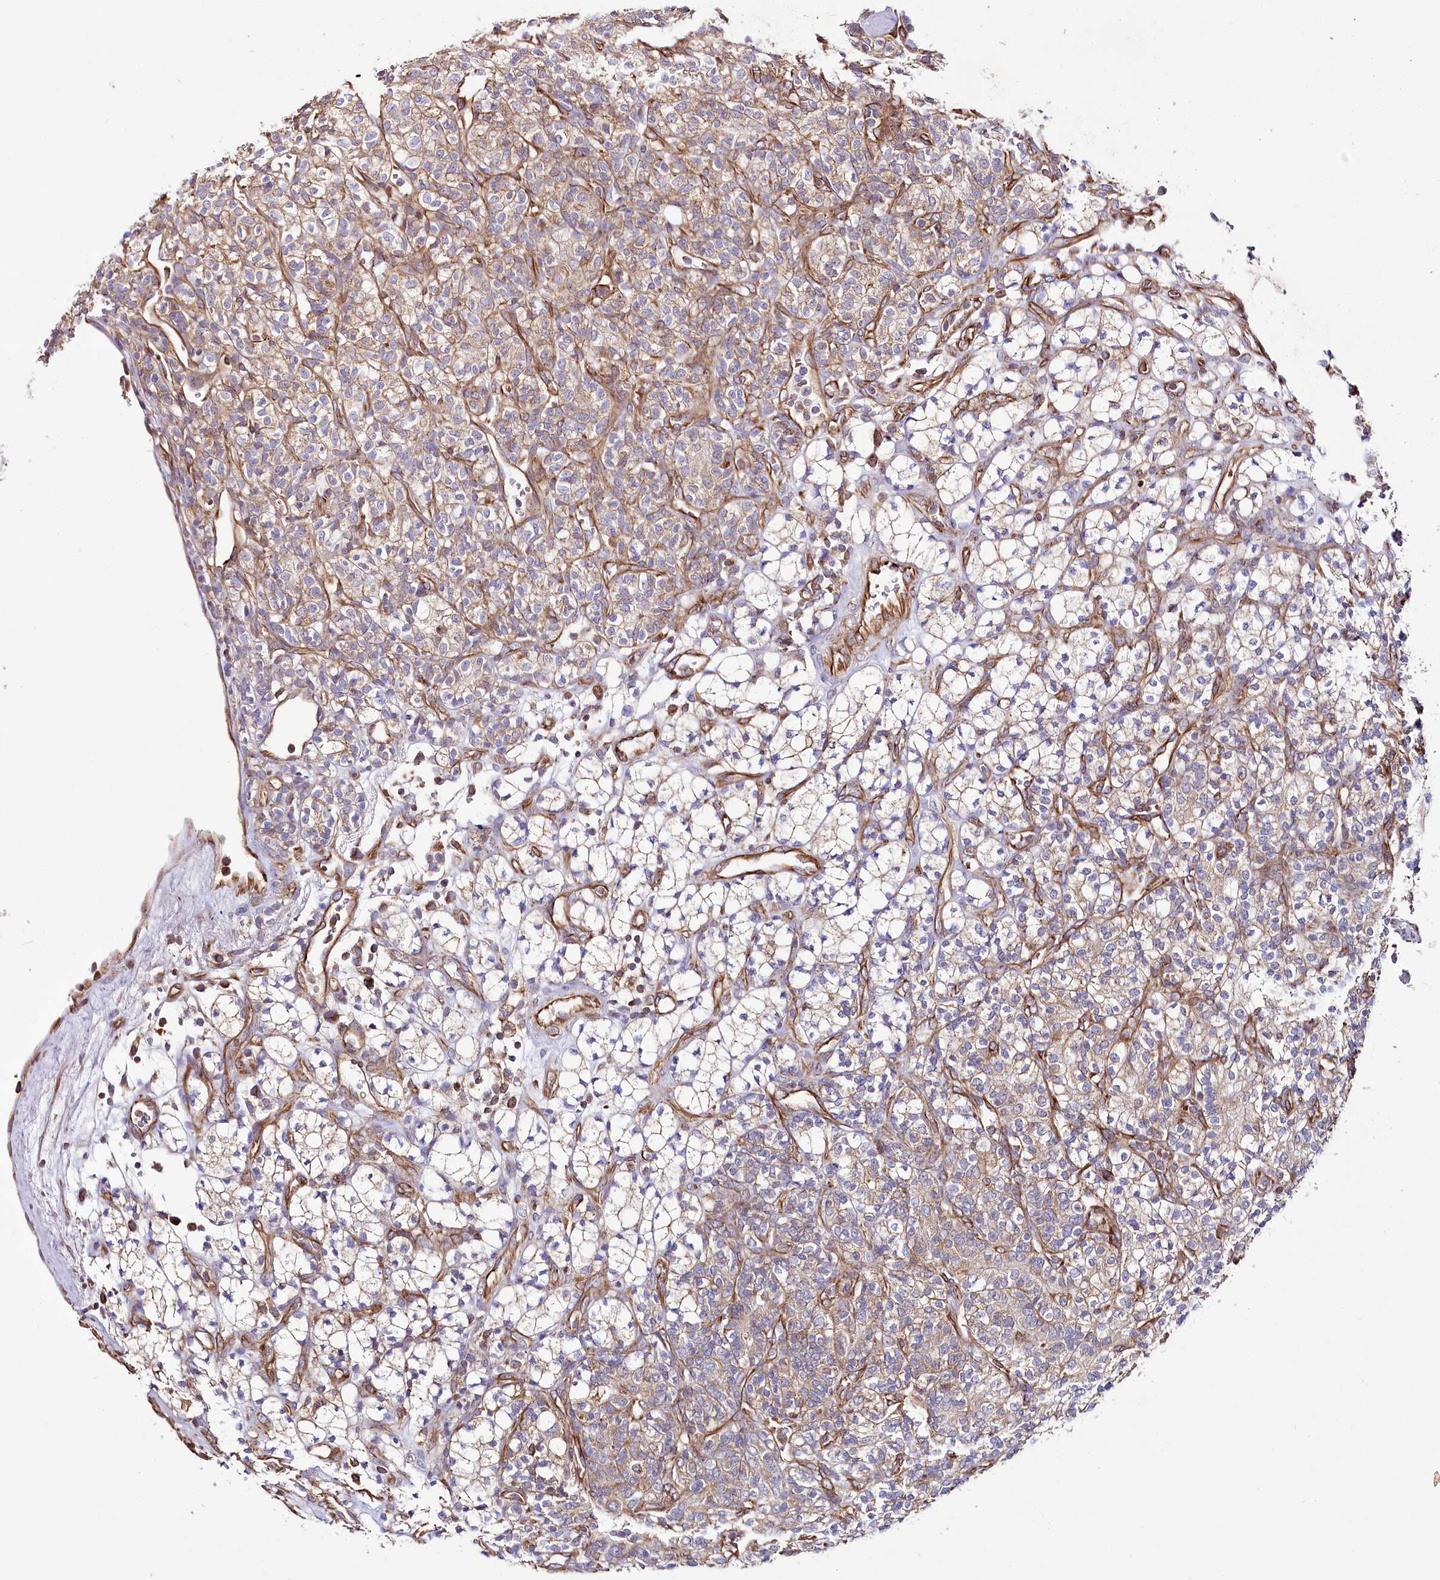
{"staining": {"intensity": "weak", "quantity": "25%-75%", "location": "cytoplasmic/membranous"}, "tissue": "renal cancer", "cell_type": "Tumor cells", "image_type": "cancer", "snomed": [{"axis": "morphology", "description": "Adenocarcinoma, NOS"}, {"axis": "topography", "description": "Kidney"}], "caption": "Protein staining of renal cancer tissue demonstrates weak cytoplasmic/membranous expression in approximately 25%-75% of tumor cells. The protein of interest is stained brown, and the nuclei are stained in blue (DAB IHC with brightfield microscopy, high magnification).", "gene": "THUMPD3", "patient": {"sex": "male", "age": 77}}